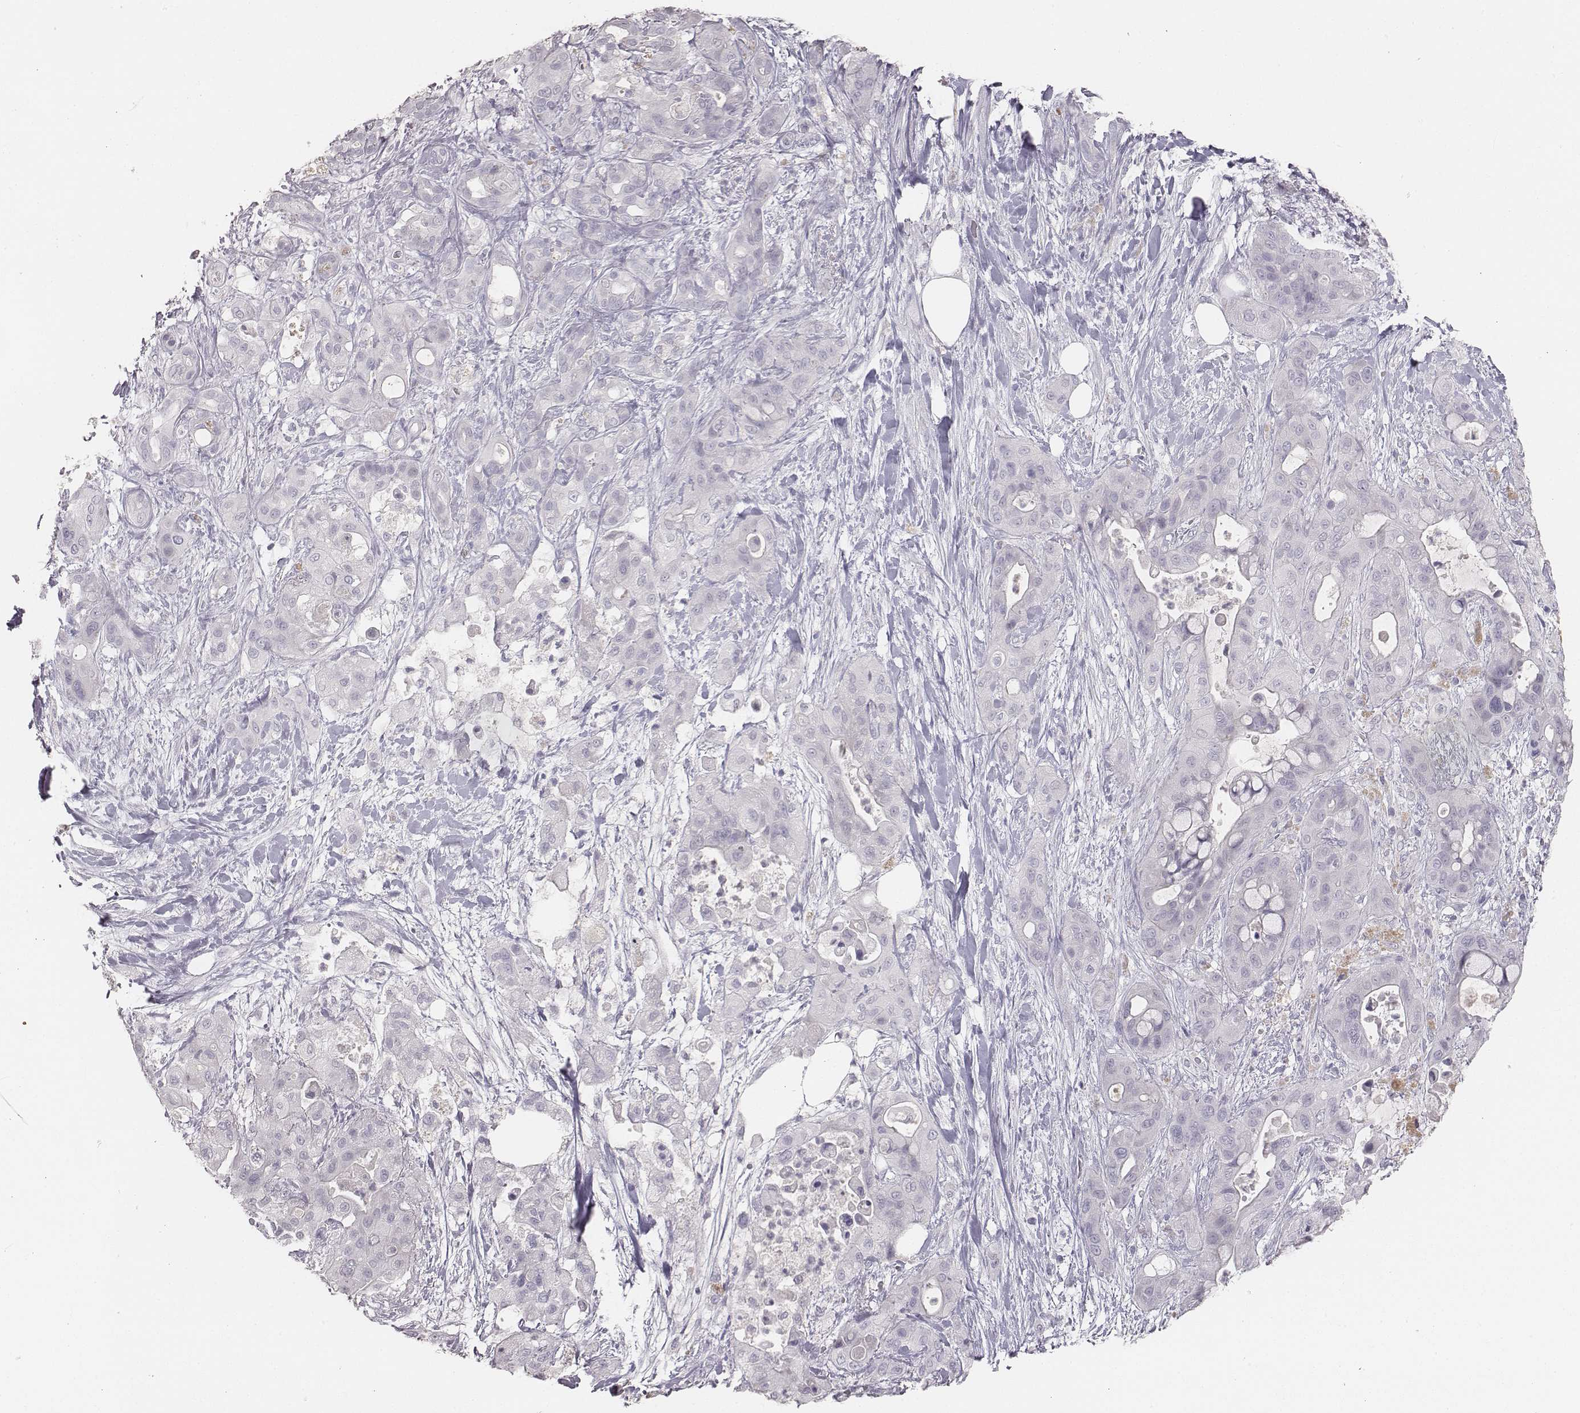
{"staining": {"intensity": "negative", "quantity": "none", "location": "none"}, "tissue": "pancreatic cancer", "cell_type": "Tumor cells", "image_type": "cancer", "snomed": [{"axis": "morphology", "description": "Adenocarcinoma, NOS"}, {"axis": "topography", "description": "Pancreas"}], "caption": "Immunohistochemistry of pancreatic cancer (adenocarcinoma) shows no staining in tumor cells.", "gene": "MYH6", "patient": {"sex": "male", "age": 71}}